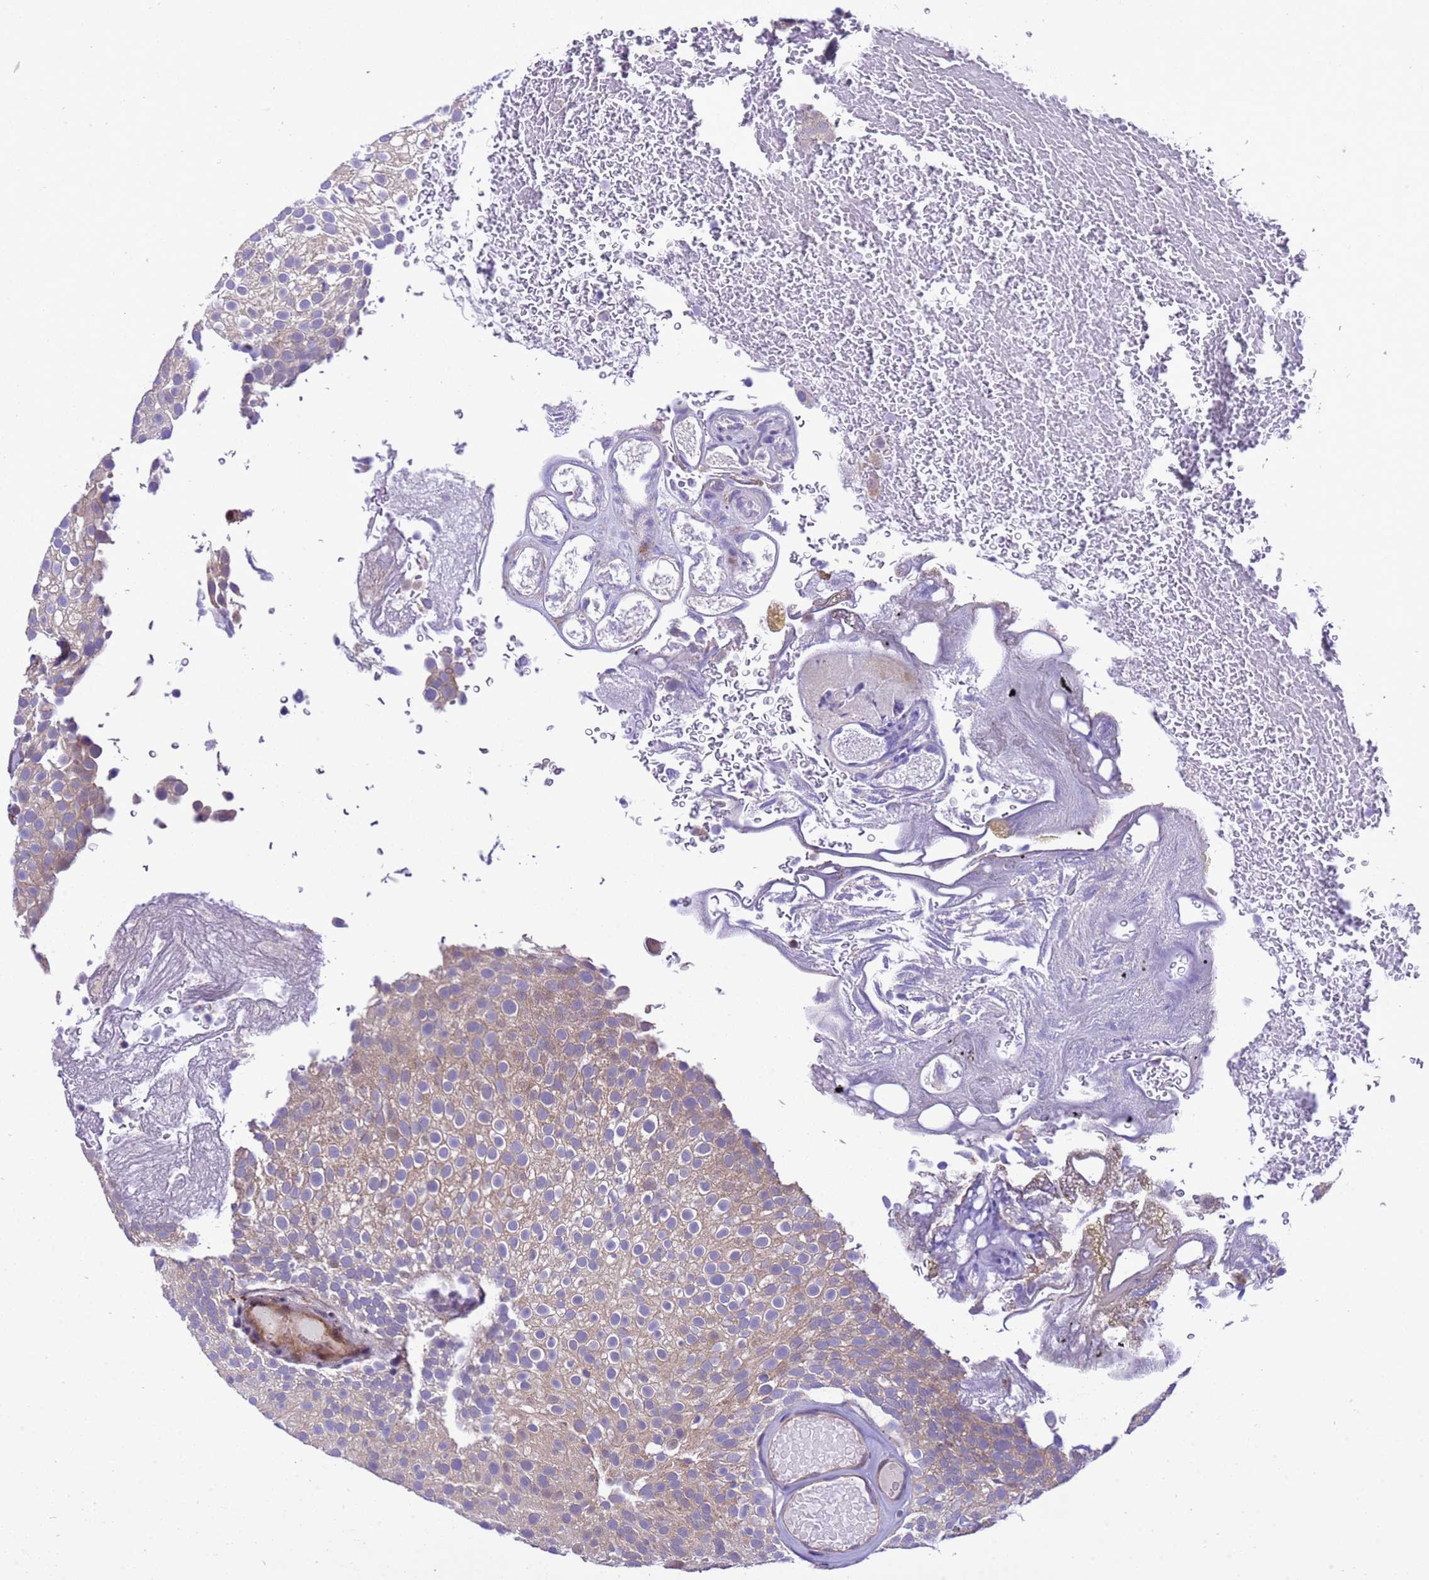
{"staining": {"intensity": "weak", "quantity": "25%-75%", "location": "cytoplasmic/membranous"}, "tissue": "urothelial cancer", "cell_type": "Tumor cells", "image_type": "cancer", "snomed": [{"axis": "morphology", "description": "Urothelial carcinoma, Low grade"}, {"axis": "topography", "description": "Urinary bladder"}], "caption": "Protein staining reveals weak cytoplasmic/membranous expression in about 25%-75% of tumor cells in urothelial carcinoma (low-grade). Ihc stains the protein in brown and the nuclei are stained blue.", "gene": "RASD1", "patient": {"sex": "male", "age": 78}}